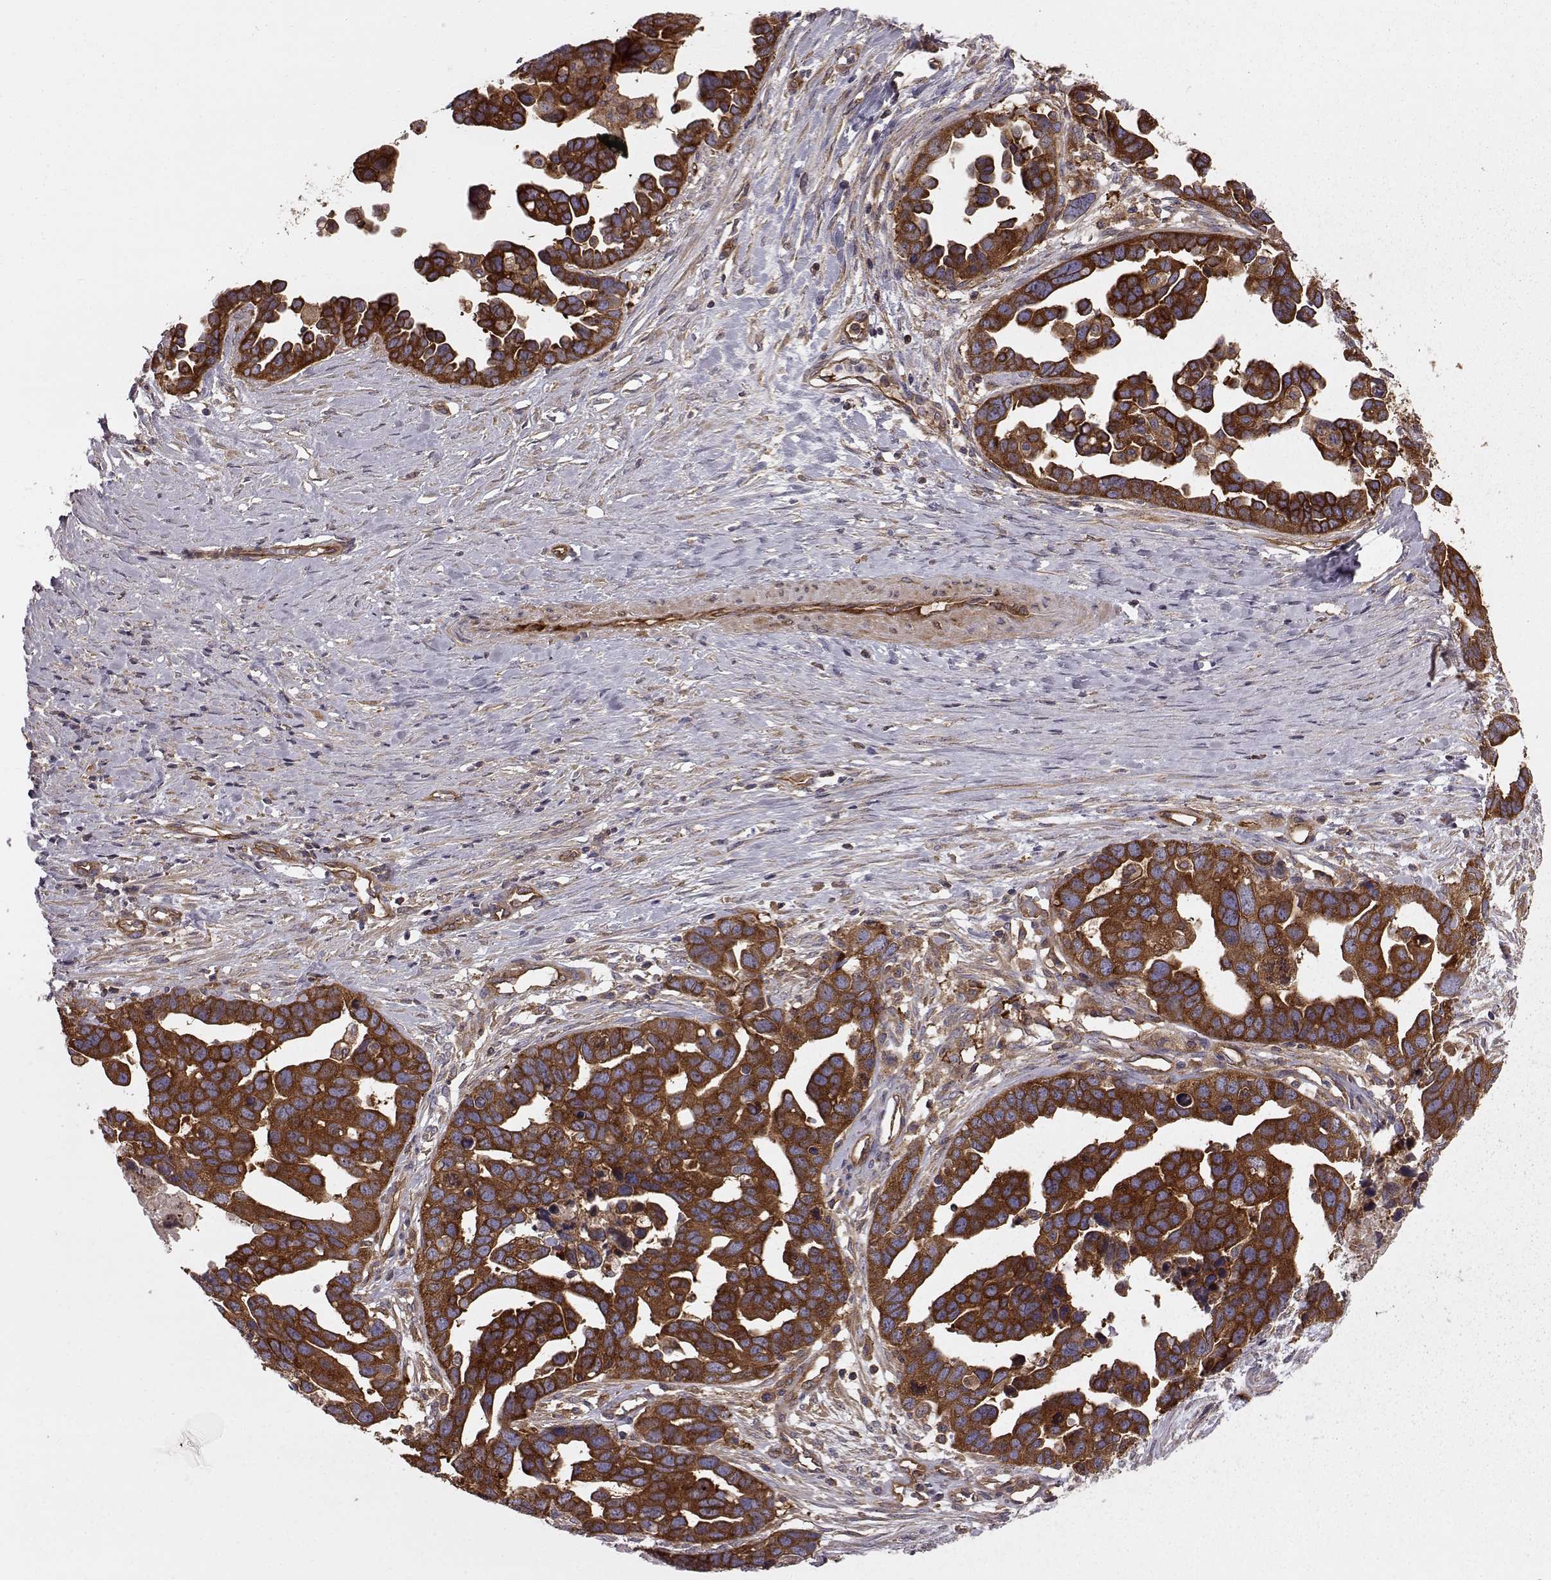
{"staining": {"intensity": "strong", "quantity": ">75%", "location": "cytoplasmic/membranous"}, "tissue": "ovarian cancer", "cell_type": "Tumor cells", "image_type": "cancer", "snomed": [{"axis": "morphology", "description": "Cystadenocarcinoma, serous, NOS"}, {"axis": "topography", "description": "Ovary"}], "caption": "Brown immunohistochemical staining in human ovarian cancer (serous cystadenocarcinoma) exhibits strong cytoplasmic/membranous positivity in approximately >75% of tumor cells.", "gene": "RABGAP1", "patient": {"sex": "female", "age": 54}}